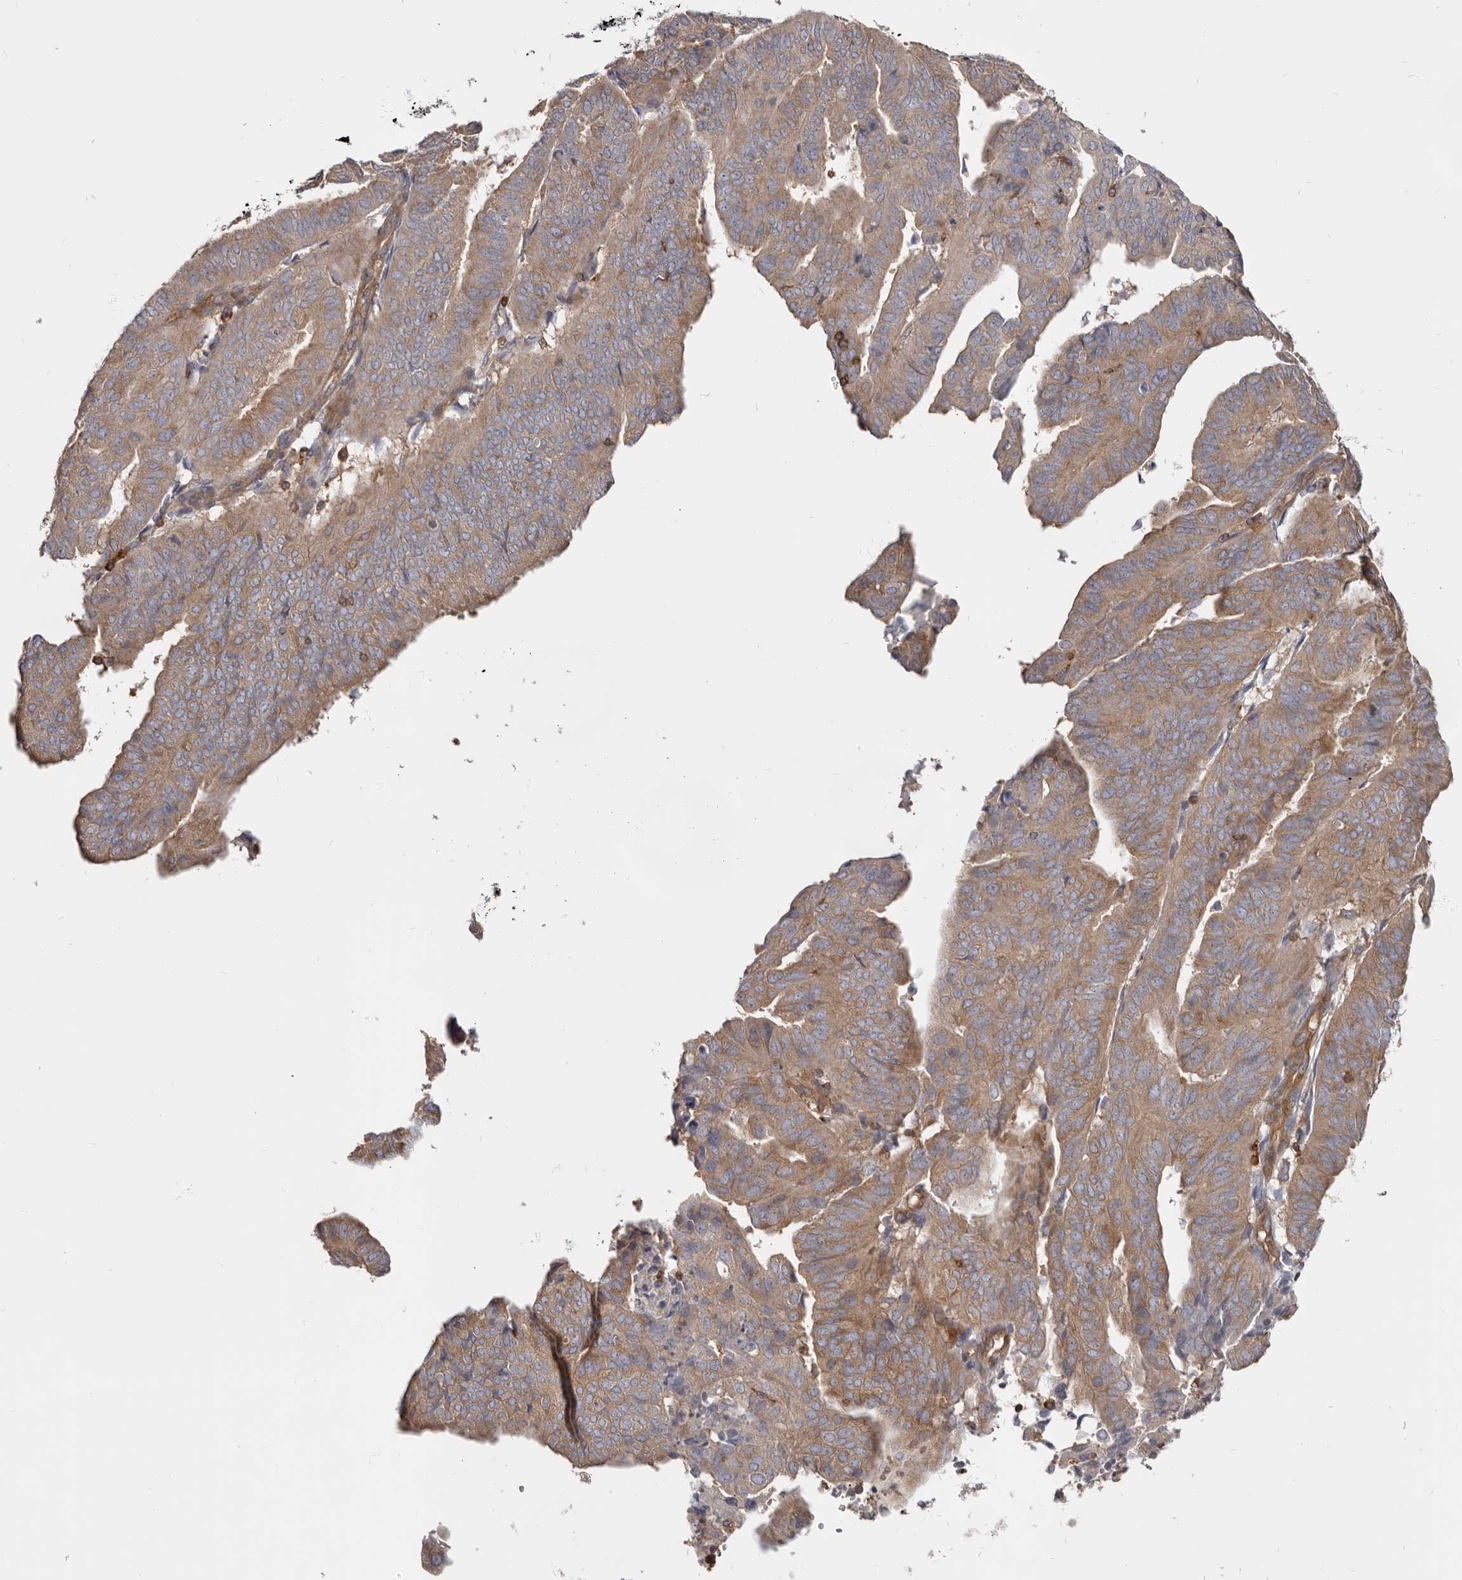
{"staining": {"intensity": "moderate", "quantity": ">75%", "location": "cytoplasmic/membranous"}, "tissue": "endometrial cancer", "cell_type": "Tumor cells", "image_type": "cancer", "snomed": [{"axis": "morphology", "description": "Adenocarcinoma, NOS"}, {"axis": "topography", "description": "Endometrium"}], "caption": "A micrograph of adenocarcinoma (endometrial) stained for a protein shows moderate cytoplasmic/membranous brown staining in tumor cells.", "gene": "CBL", "patient": {"sex": "female", "age": 51}}